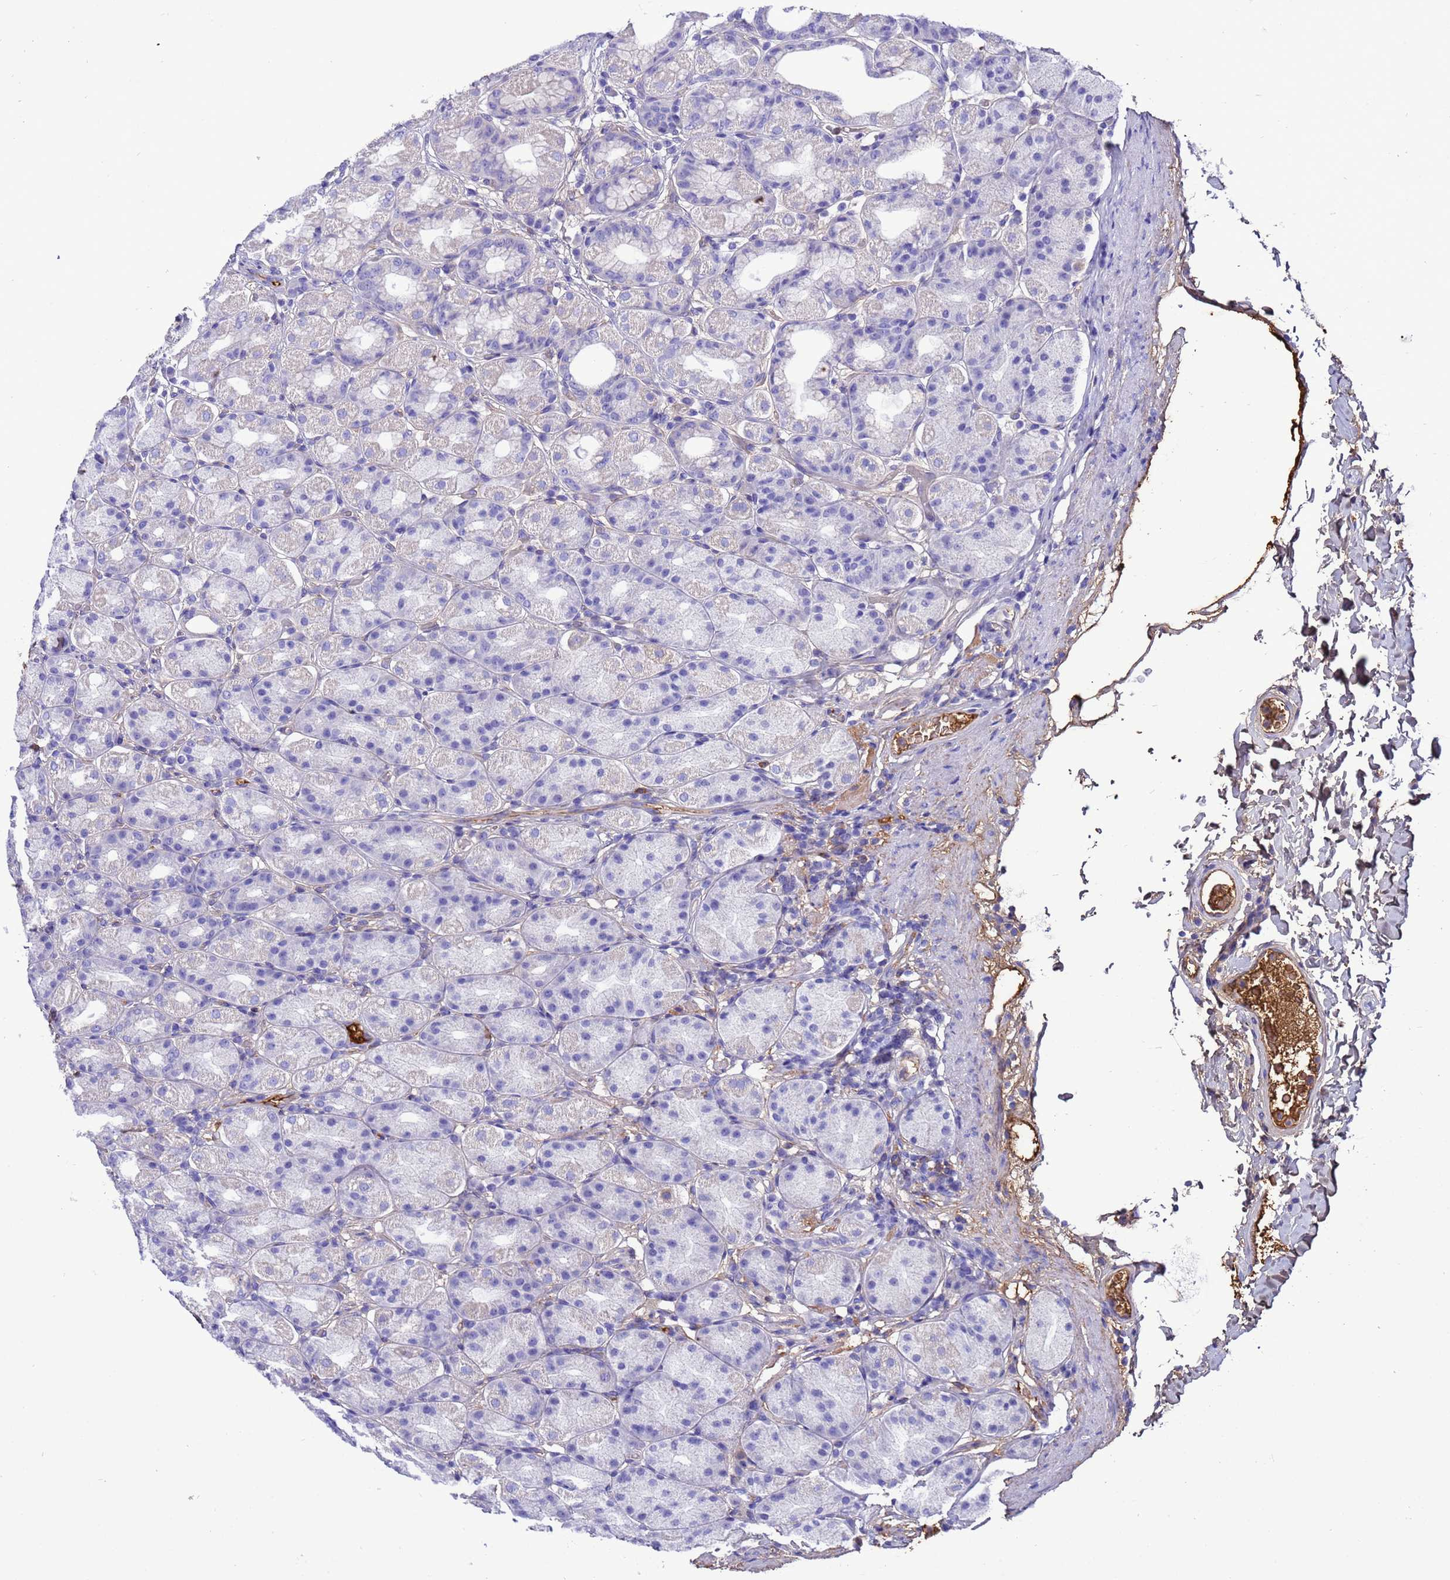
{"staining": {"intensity": "negative", "quantity": "none", "location": "none"}, "tissue": "stomach", "cell_type": "Glandular cells", "image_type": "normal", "snomed": [{"axis": "morphology", "description": "Normal tissue, NOS"}, {"axis": "topography", "description": "Stomach, upper"}], "caption": "An IHC image of normal stomach is shown. There is no staining in glandular cells of stomach.", "gene": "H1", "patient": {"sex": "male", "age": 68}}